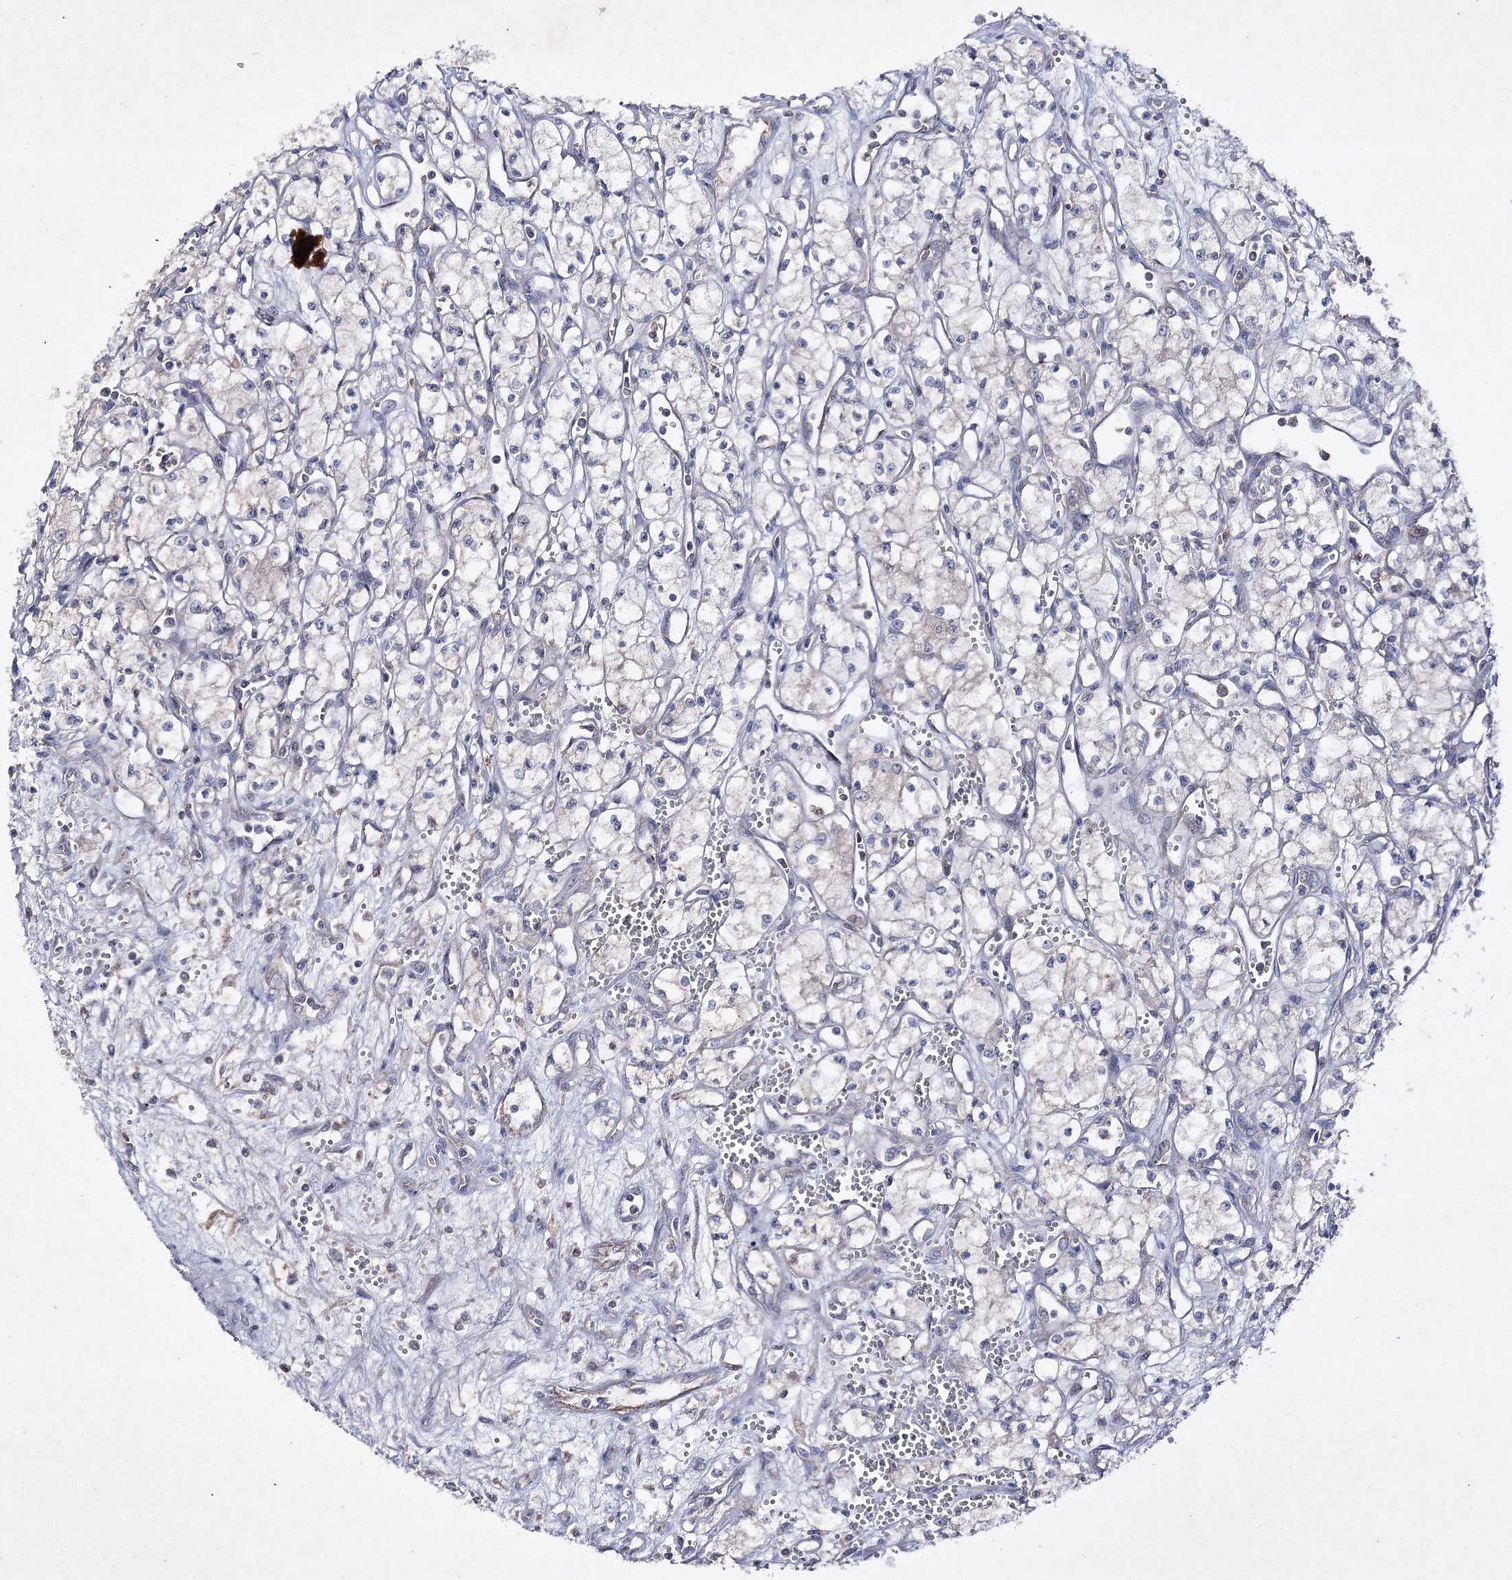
{"staining": {"intensity": "negative", "quantity": "none", "location": "none"}, "tissue": "renal cancer", "cell_type": "Tumor cells", "image_type": "cancer", "snomed": [{"axis": "morphology", "description": "Adenocarcinoma, NOS"}, {"axis": "topography", "description": "Kidney"}], "caption": "High magnification brightfield microscopy of renal cancer (adenocarcinoma) stained with DAB (brown) and counterstained with hematoxylin (blue): tumor cells show no significant expression.", "gene": "BCR", "patient": {"sex": "male", "age": 59}}